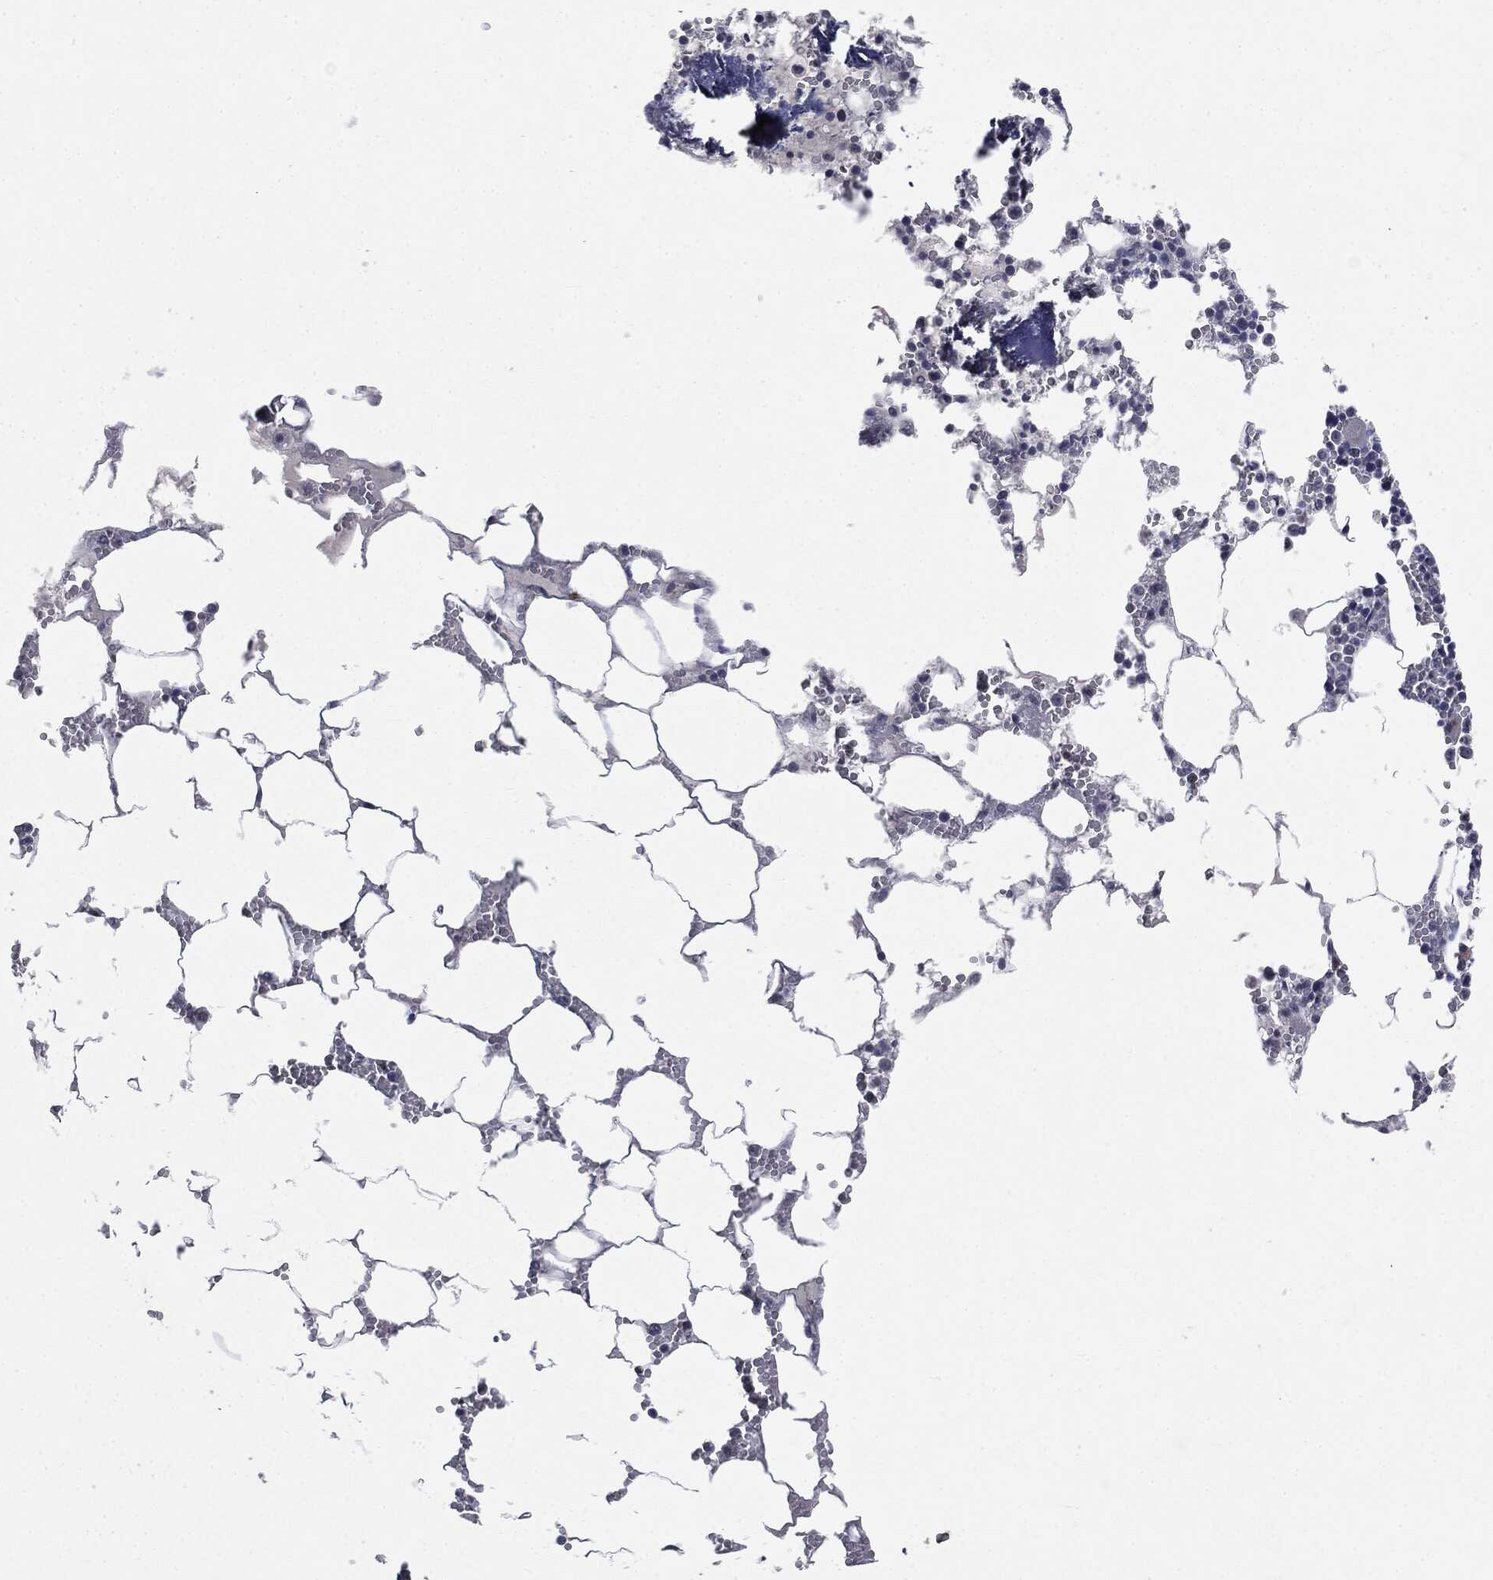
{"staining": {"intensity": "negative", "quantity": "none", "location": "none"}, "tissue": "bone marrow", "cell_type": "Hematopoietic cells", "image_type": "normal", "snomed": [{"axis": "morphology", "description": "Normal tissue, NOS"}, {"axis": "topography", "description": "Bone marrow"}], "caption": "This is an immunohistochemistry (IHC) photomicrograph of unremarkable human bone marrow. There is no positivity in hematopoietic cells.", "gene": "CASD1", "patient": {"sex": "female", "age": 64}}